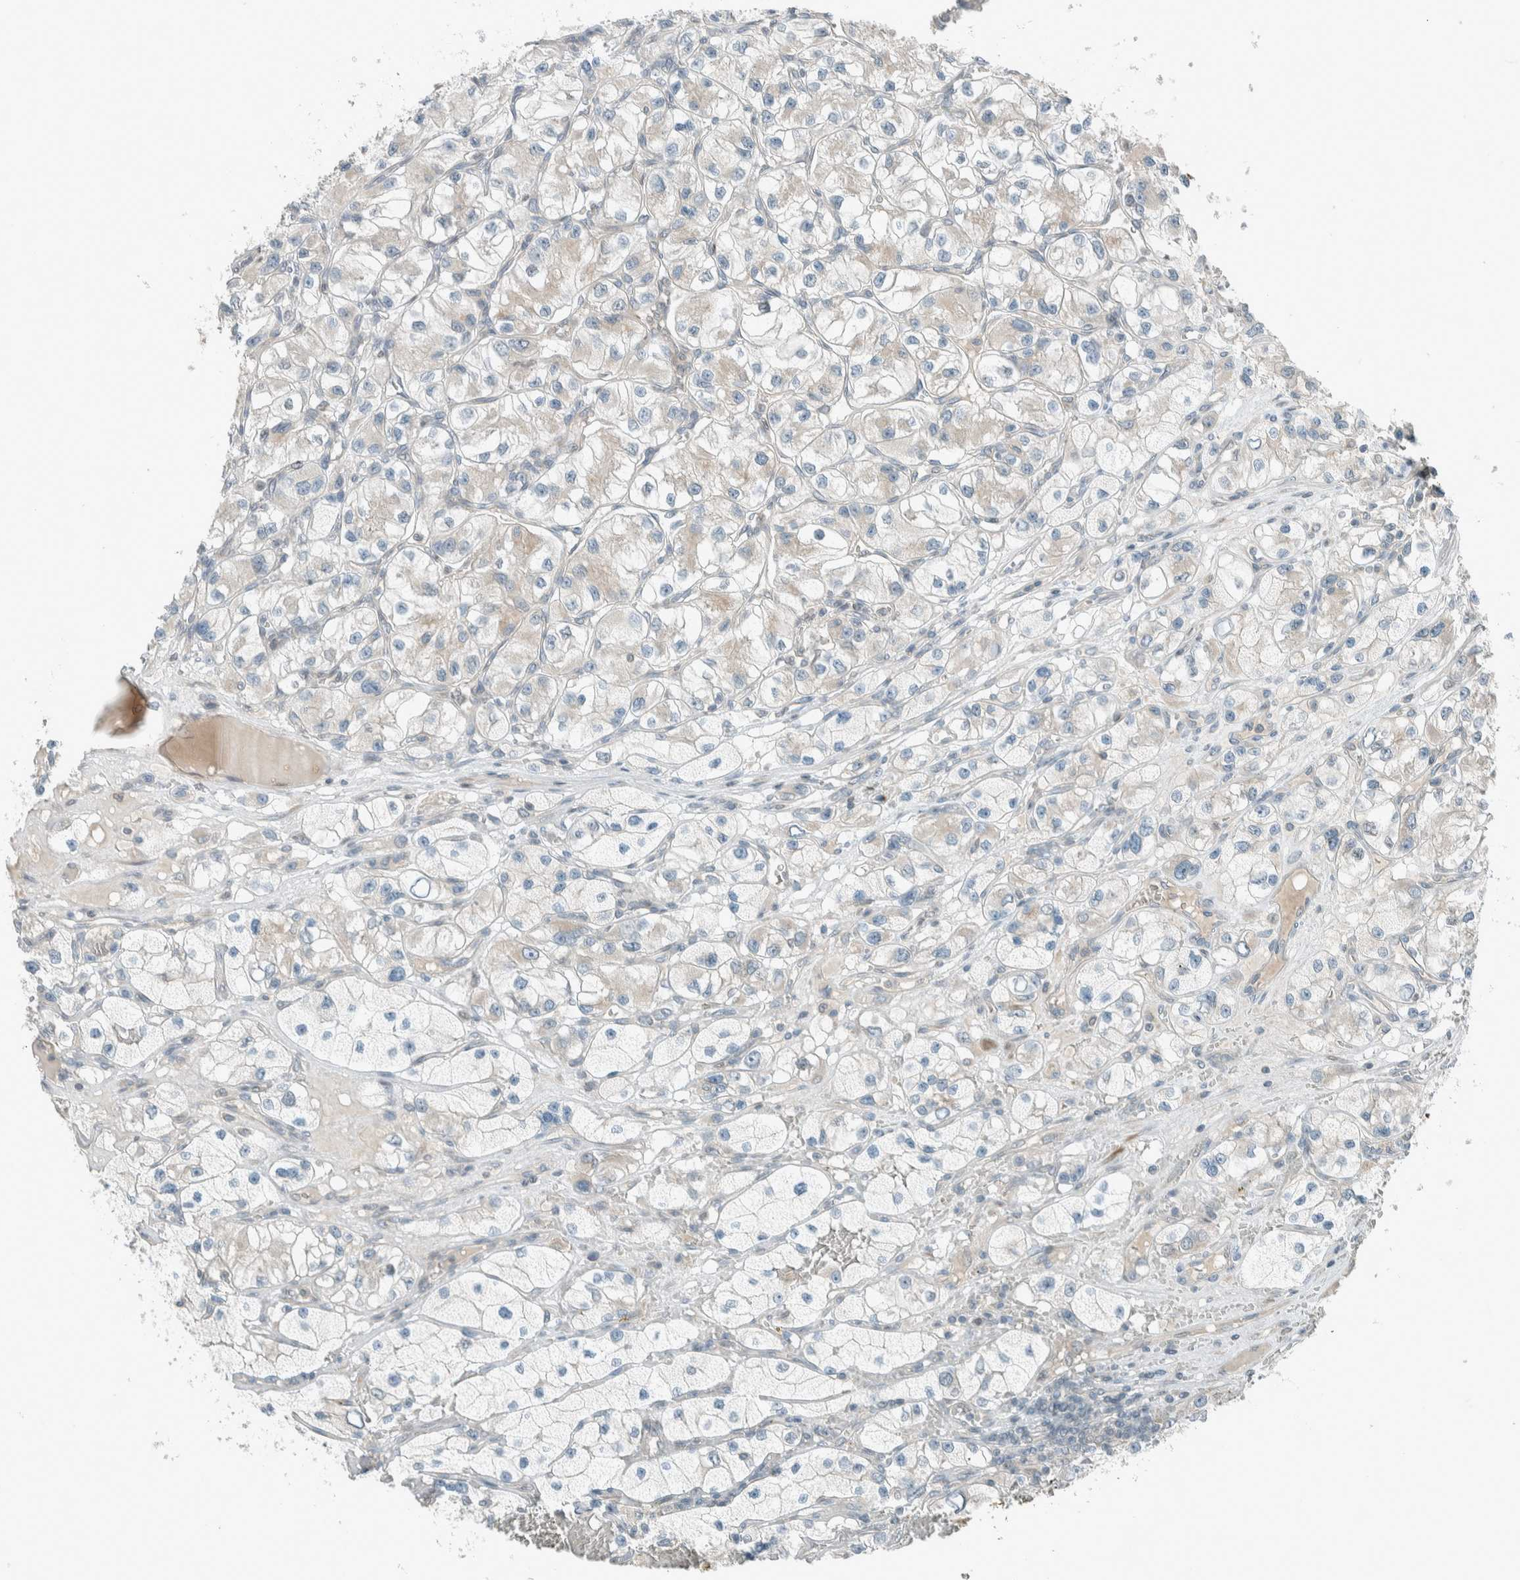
{"staining": {"intensity": "weak", "quantity": "<25%", "location": "cytoplasmic/membranous"}, "tissue": "renal cancer", "cell_type": "Tumor cells", "image_type": "cancer", "snomed": [{"axis": "morphology", "description": "Adenocarcinoma, NOS"}, {"axis": "topography", "description": "Kidney"}], "caption": "IHC image of neoplastic tissue: human renal adenocarcinoma stained with DAB (3,3'-diaminobenzidine) reveals no significant protein positivity in tumor cells.", "gene": "SEL1L", "patient": {"sex": "female", "age": 57}}